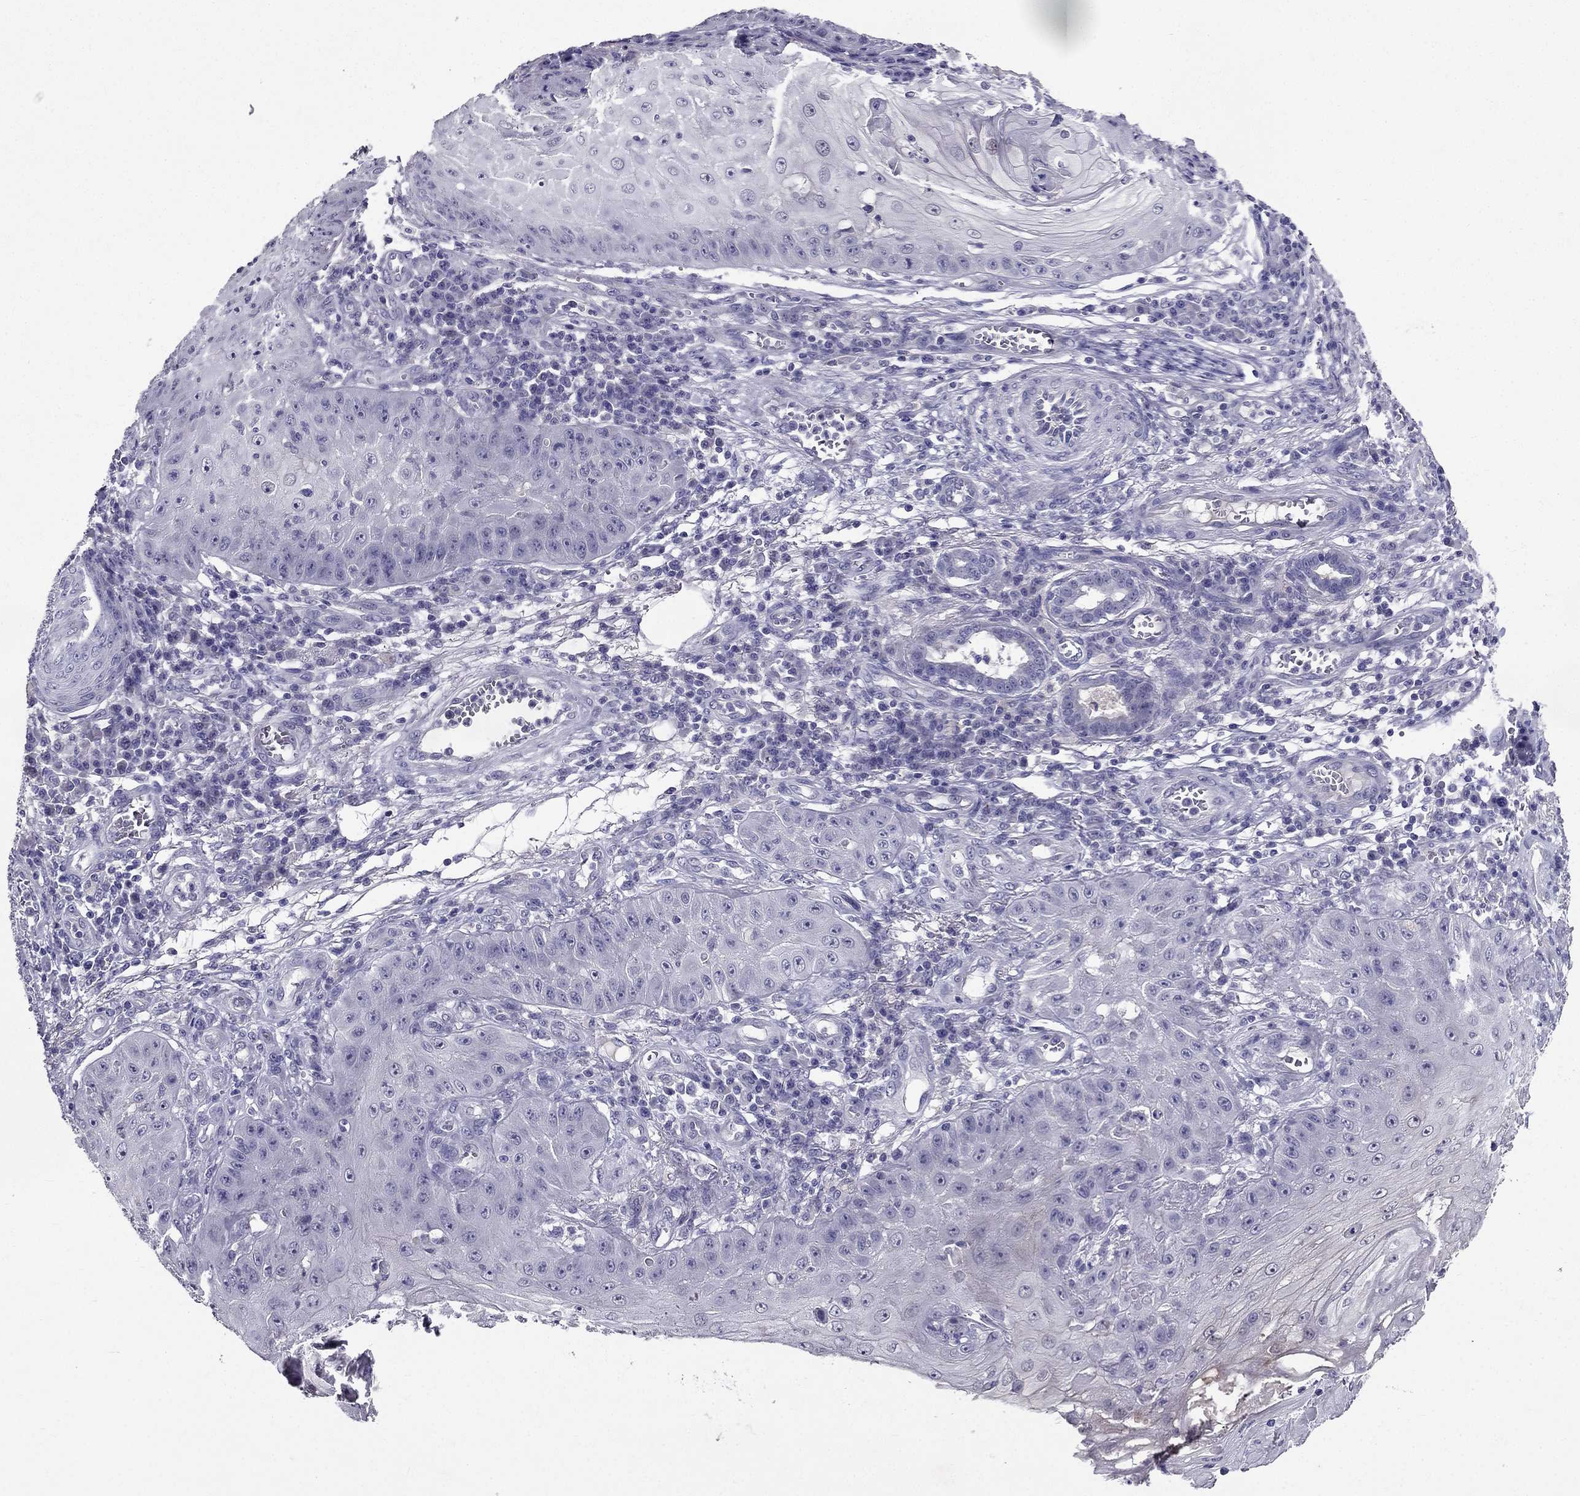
{"staining": {"intensity": "negative", "quantity": "none", "location": "none"}, "tissue": "skin cancer", "cell_type": "Tumor cells", "image_type": "cancer", "snomed": [{"axis": "morphology", "description": "Squamous cell carcinoma, NOS"}, {"axis": "topography", "description": "Skin"}], "caption": "The photomicrograph demonstrates no staining of tumor cells in squamous cell carcinoma (skin). (Immunohistochemistry (ihc), brightfield microscopy, high magnification).", "gene": "DUSP15", "patient": {"sex": "male", "age": 70}}